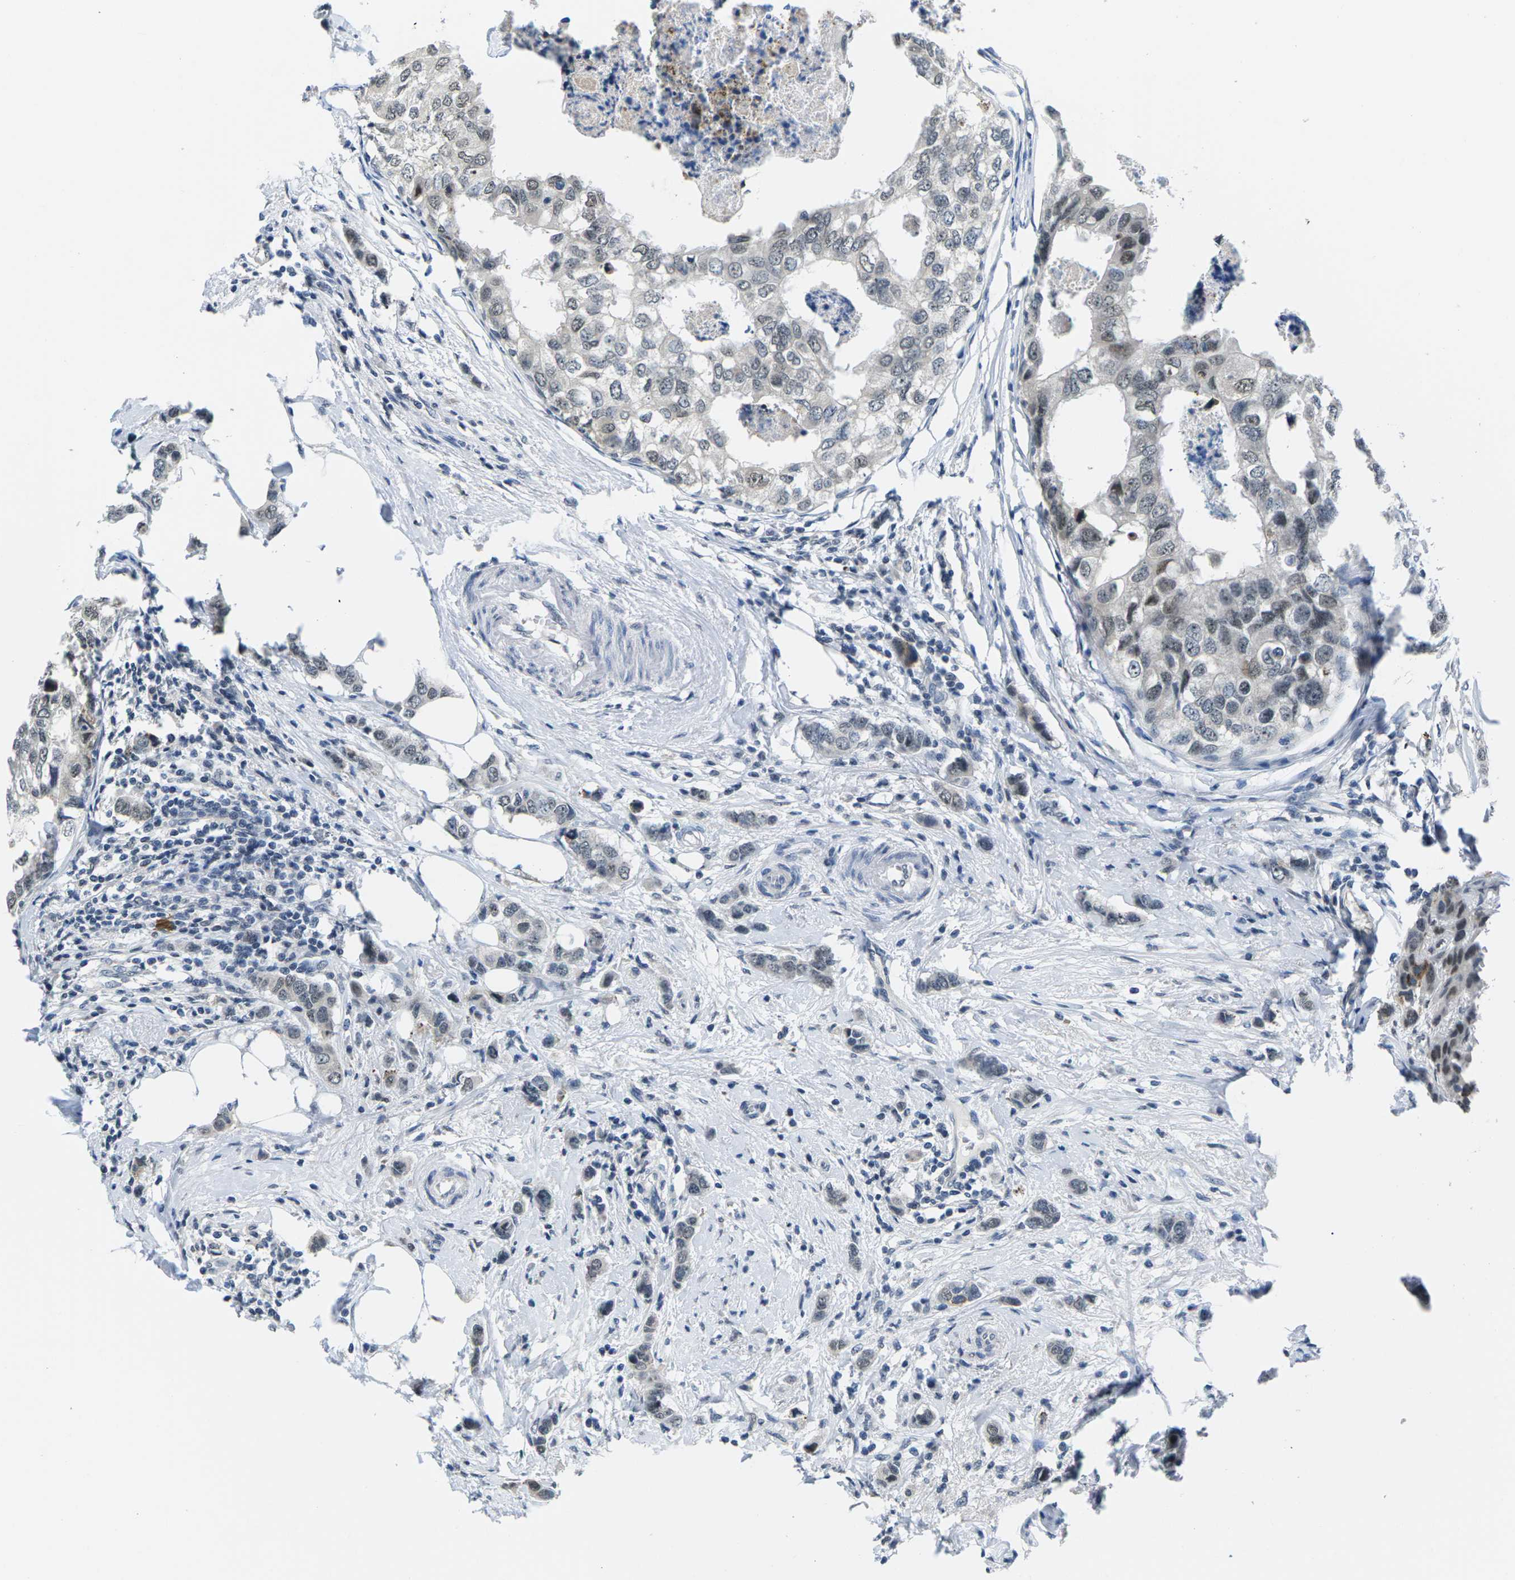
{"staining": {"intensity": "moderate", "quantity": ">75%", "location": "nuclear"}, "tissue": "breast cancer", "cell_type": "Tumor cells", "image_type": "cancer", "snomed": [{"axis": "morphology", "description": "Duct carcinoma"}, {"axis": "topography", "description": "Breast"}], "caption": "Brown immunohistochemical staining in human breast invasive ductal carcinoma shows moderate nuclear expression in approximately >75% of tumor cells.", "gene": "NSRP1", "patient": {"sex": "female", "age": 50}}